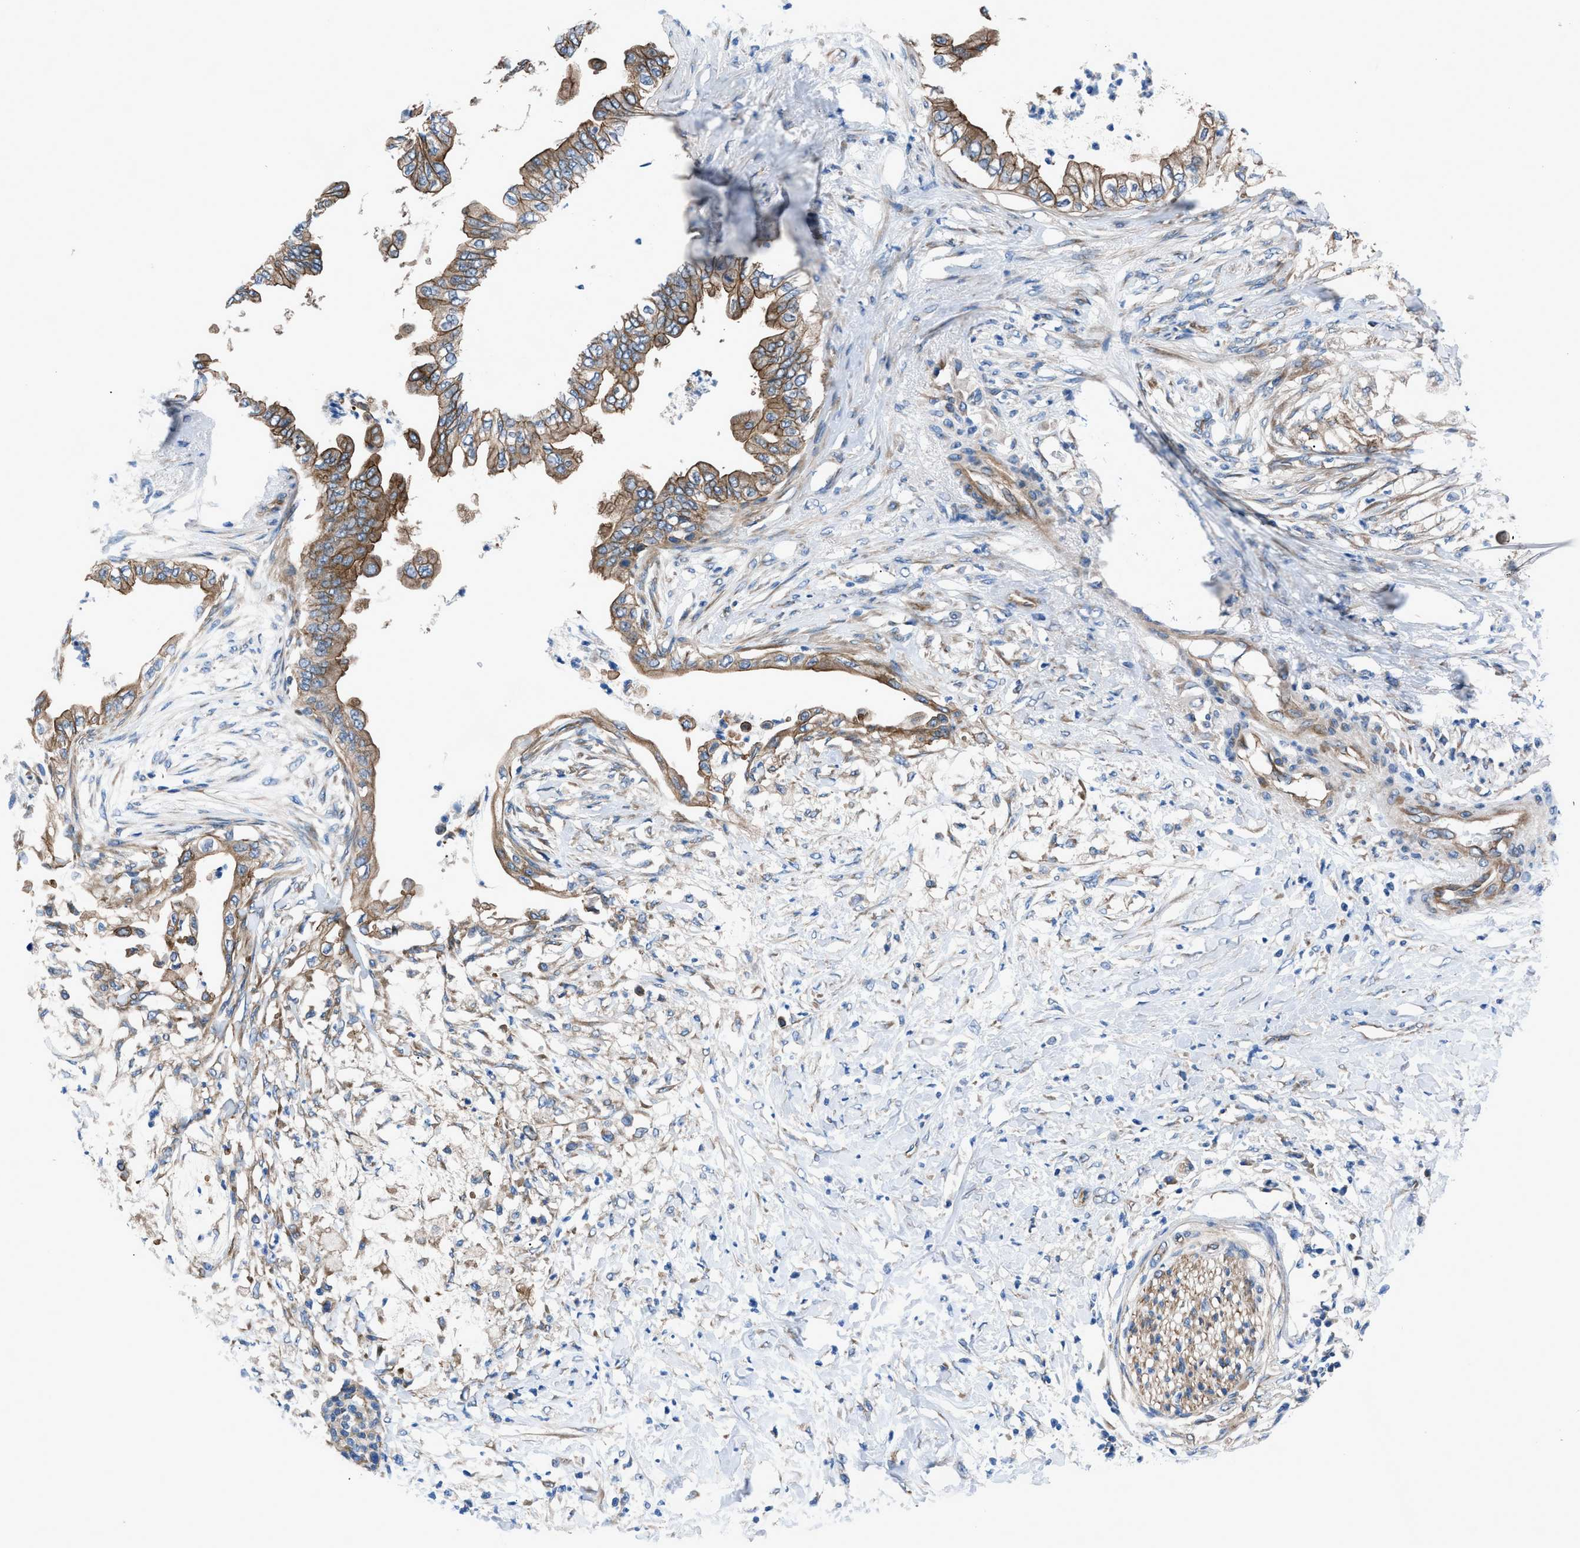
{"staining": {"intensity": "moderate", "quantity": ">75%", "location": "cytoplasmic/membranous"}, "tissue": "pancreatic cancer", "cell_type": "Tumor cells", "image_type": "cancer", "snomed": [{"axis": "morphology", "description": "Normal tissue, NOS"}, {"axis": "morphology", "description": "Adenocarcinoma, NOS"}, {"axis": "topography", "description": "Pancreas"}, {"axis": "topography", "description": "Duodenum"}], "caption": "Immunohistochemistry image of neoplastic tissue: pancreatic cancer (adenocarcinoma) stained using immunohistochemistry (IHC) reveals medium levels of moderate protein expression localized specifically in the cytoplasmic/membranous of tumor cells, appearing as a cytoplasmic/membranous brown color.", "gene": "TRIP4", "patient": {"sex": "female", "age": 60}}